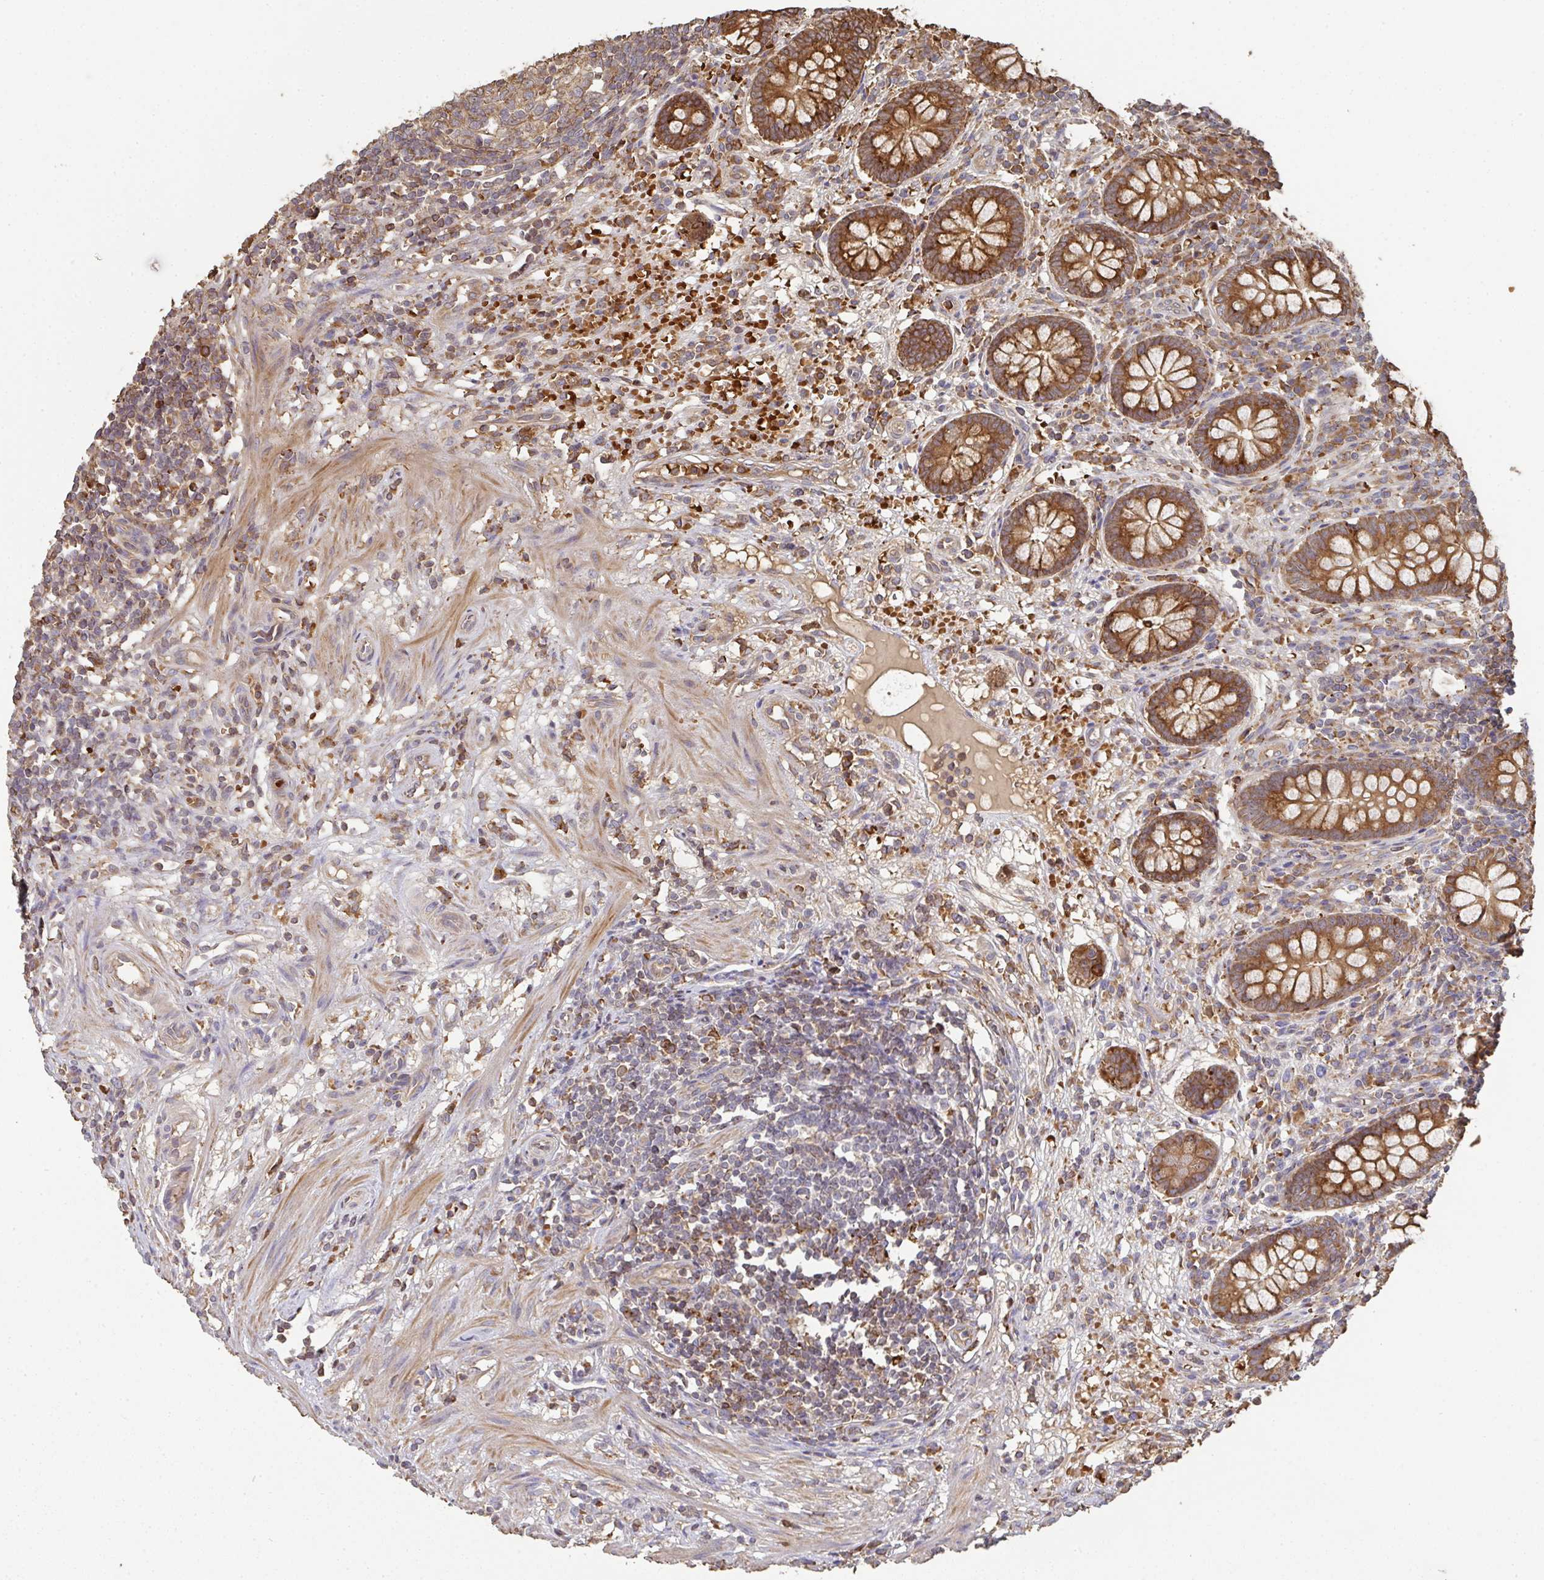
{"staining": {"intensity": "moderate", "quantity": ">75%", "location": "cytoplasmic/membranous"}, "tissue": "appendix", "cell_type": "Glandular cells", "image_type": "normal", "snomed": [{"axis": "morphology", "description": "Normal tissue, NOS"}, {"axis": "topography", "description": "Appendix"}], "caption": "This micrograph reveals unremarkable appendix stained with immunohistochemistry (IHC) to label a protein in brown. The cytoplasmic/membranous of glandular cells show moderate positivity for the protein. Nuclei are counter-stained blue.", "gene": "POLG", "patient": {"sex": "female", "age": 56}}